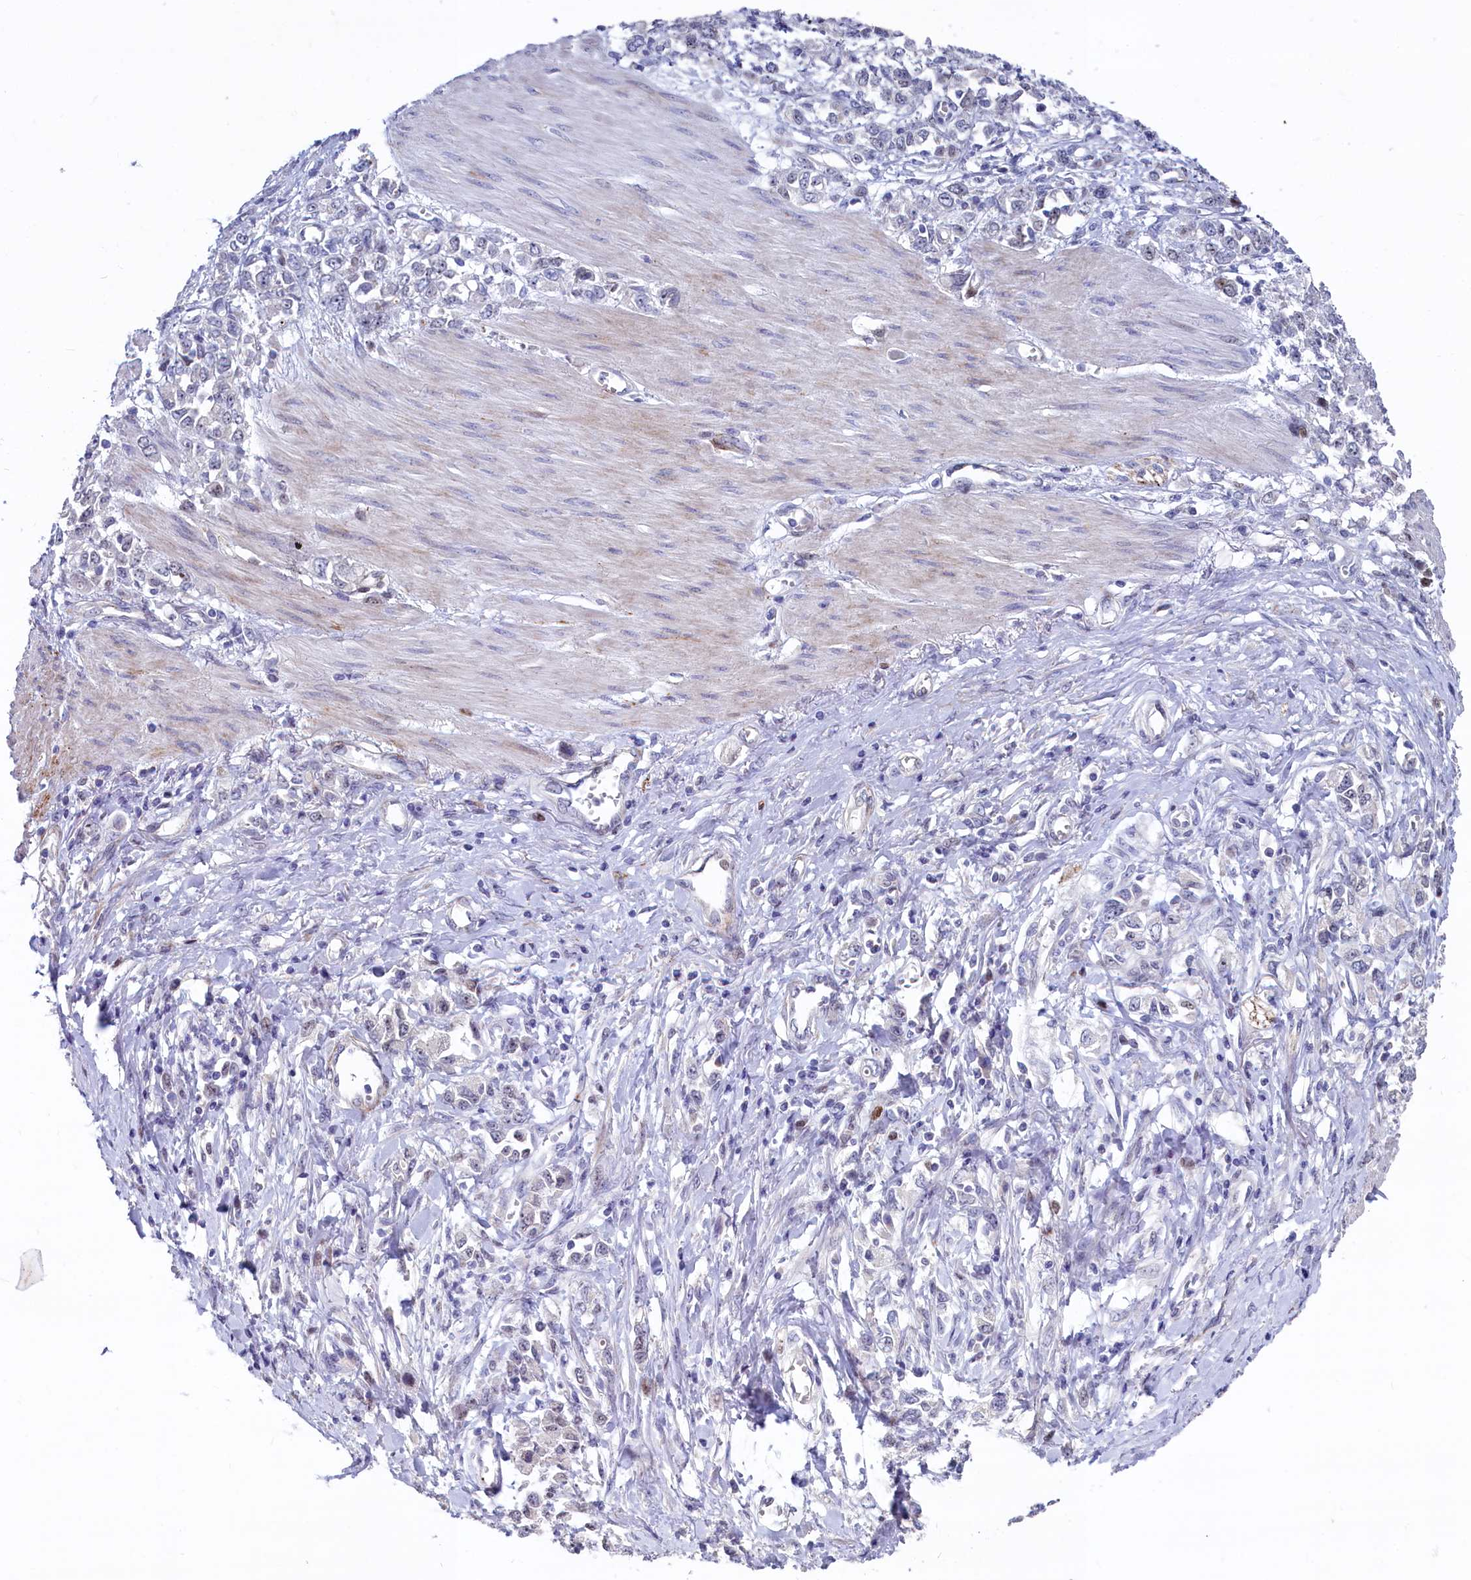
{"staining": {"intensity": "negative", "quantity": "none", "location": "none"}, "tissue": "stomach cancer", "cell_type": "Tumor cells", "image_type": "cancer", "snomed": [{"axis": "morphology", "description": "Adenocarcinoma, NOS"}, {"axis": "topography", "description": "Stomach"}], "caption": "This is a histopathology image of immunohistochemistry staining of stomach cancer (adenocarcinoma), which shows no expression in tumor cells.", "gene": "ASXL3", "patient": {"sex": "female", "age": 76}}